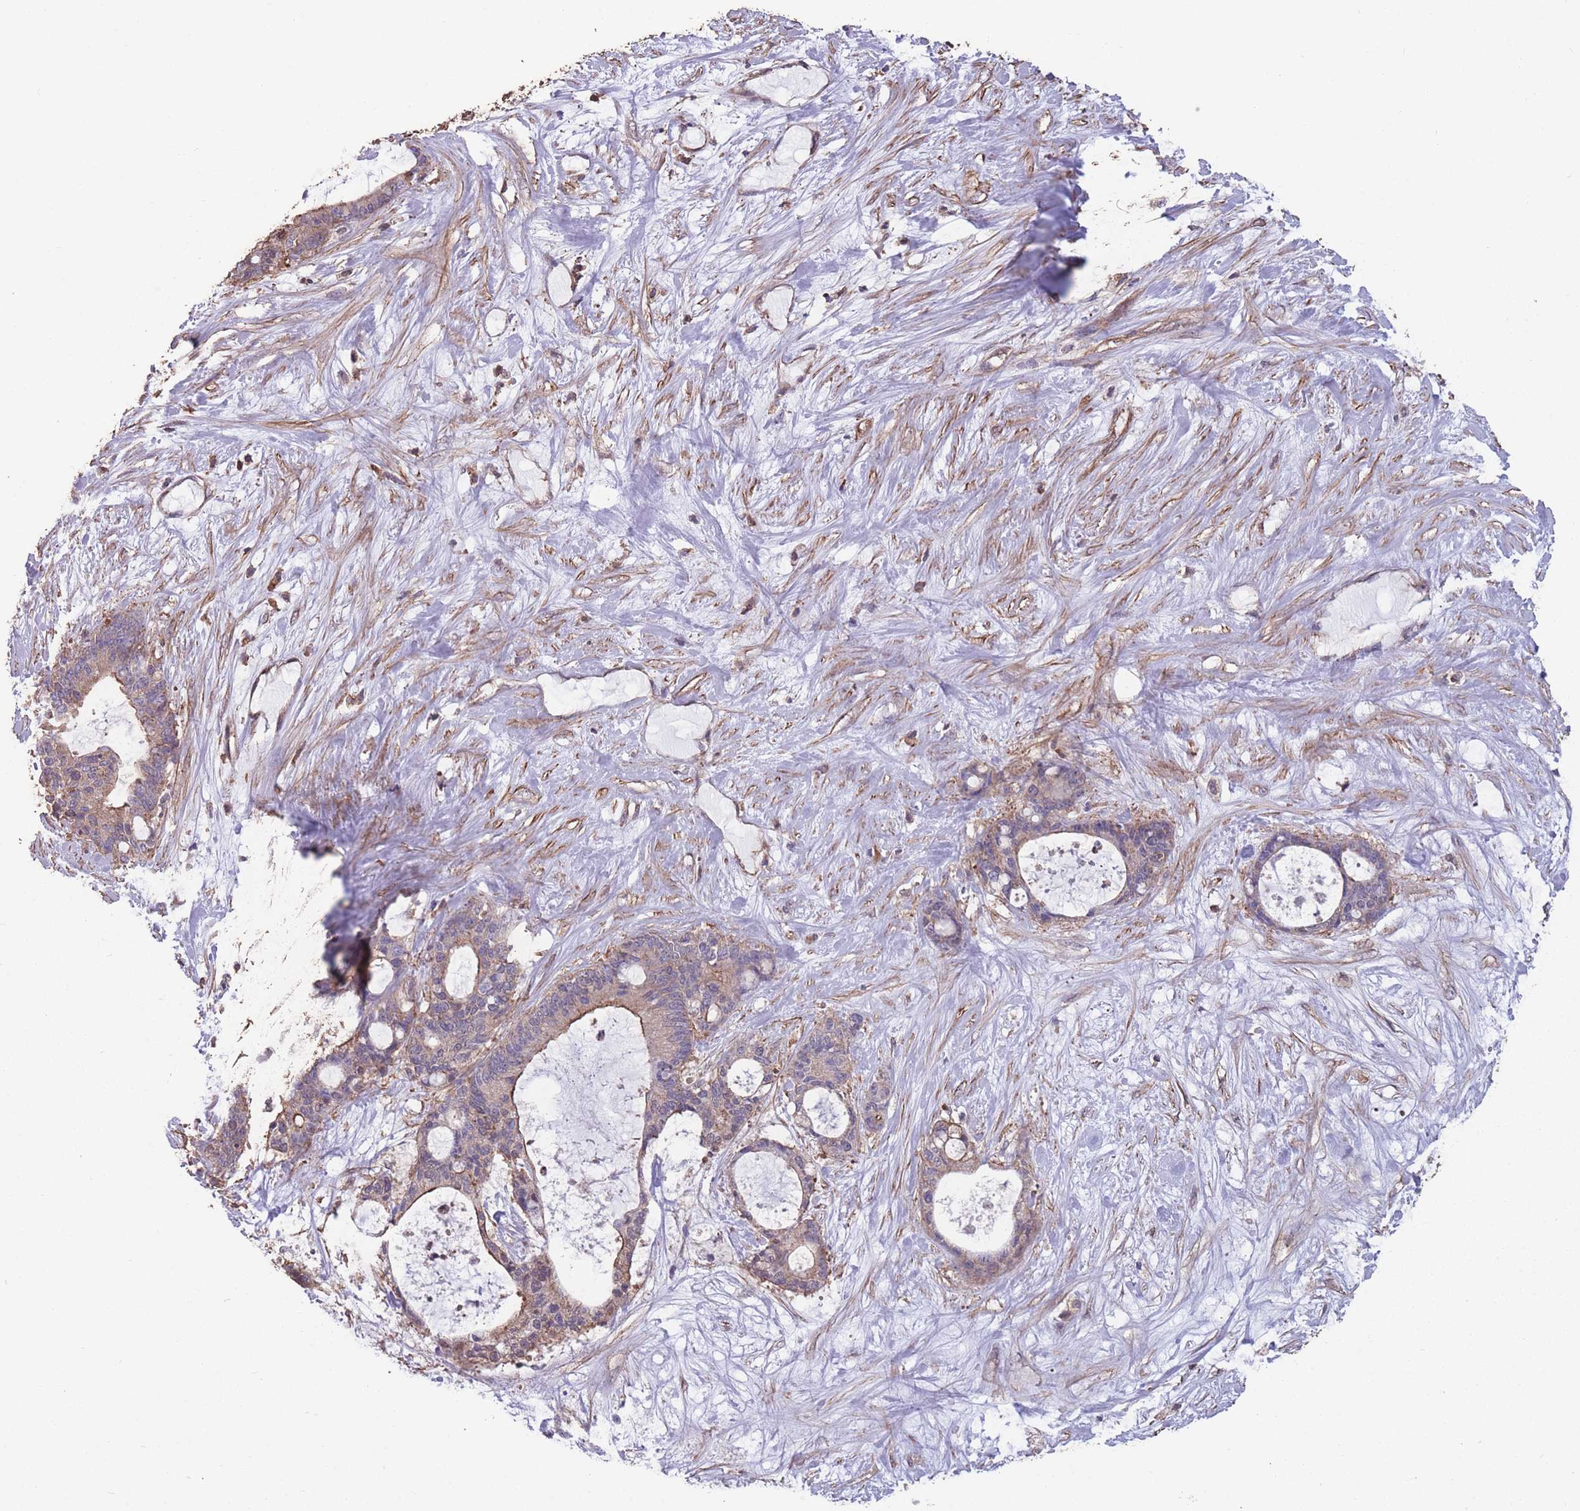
{"staining": {"intensity": "weak", "quantity": ">75%", "location": "cytoplasmic/membranous"}, "tissue": "liver cancer", "cell_type": "Tumor cells", "image_type": "cancer", "snomed": [{"axis": "morphology", "description": "Normal tissue, NOS"}, {"axis": "morphology", "description": "Cholangiocarcinoma"}, {"axis": "topography", "description": "Liver"}, {"axis": "topography", "description": "Peripheral nerve tissue"}], "caption": "Liver cancer (cholangiocarcinoma) tissue demonstrates weak cytoplasmic/membranous staining in about >75% of tumor cells", "gene": "NUDT21", "patient": {"sex": "female", "age": 73}}